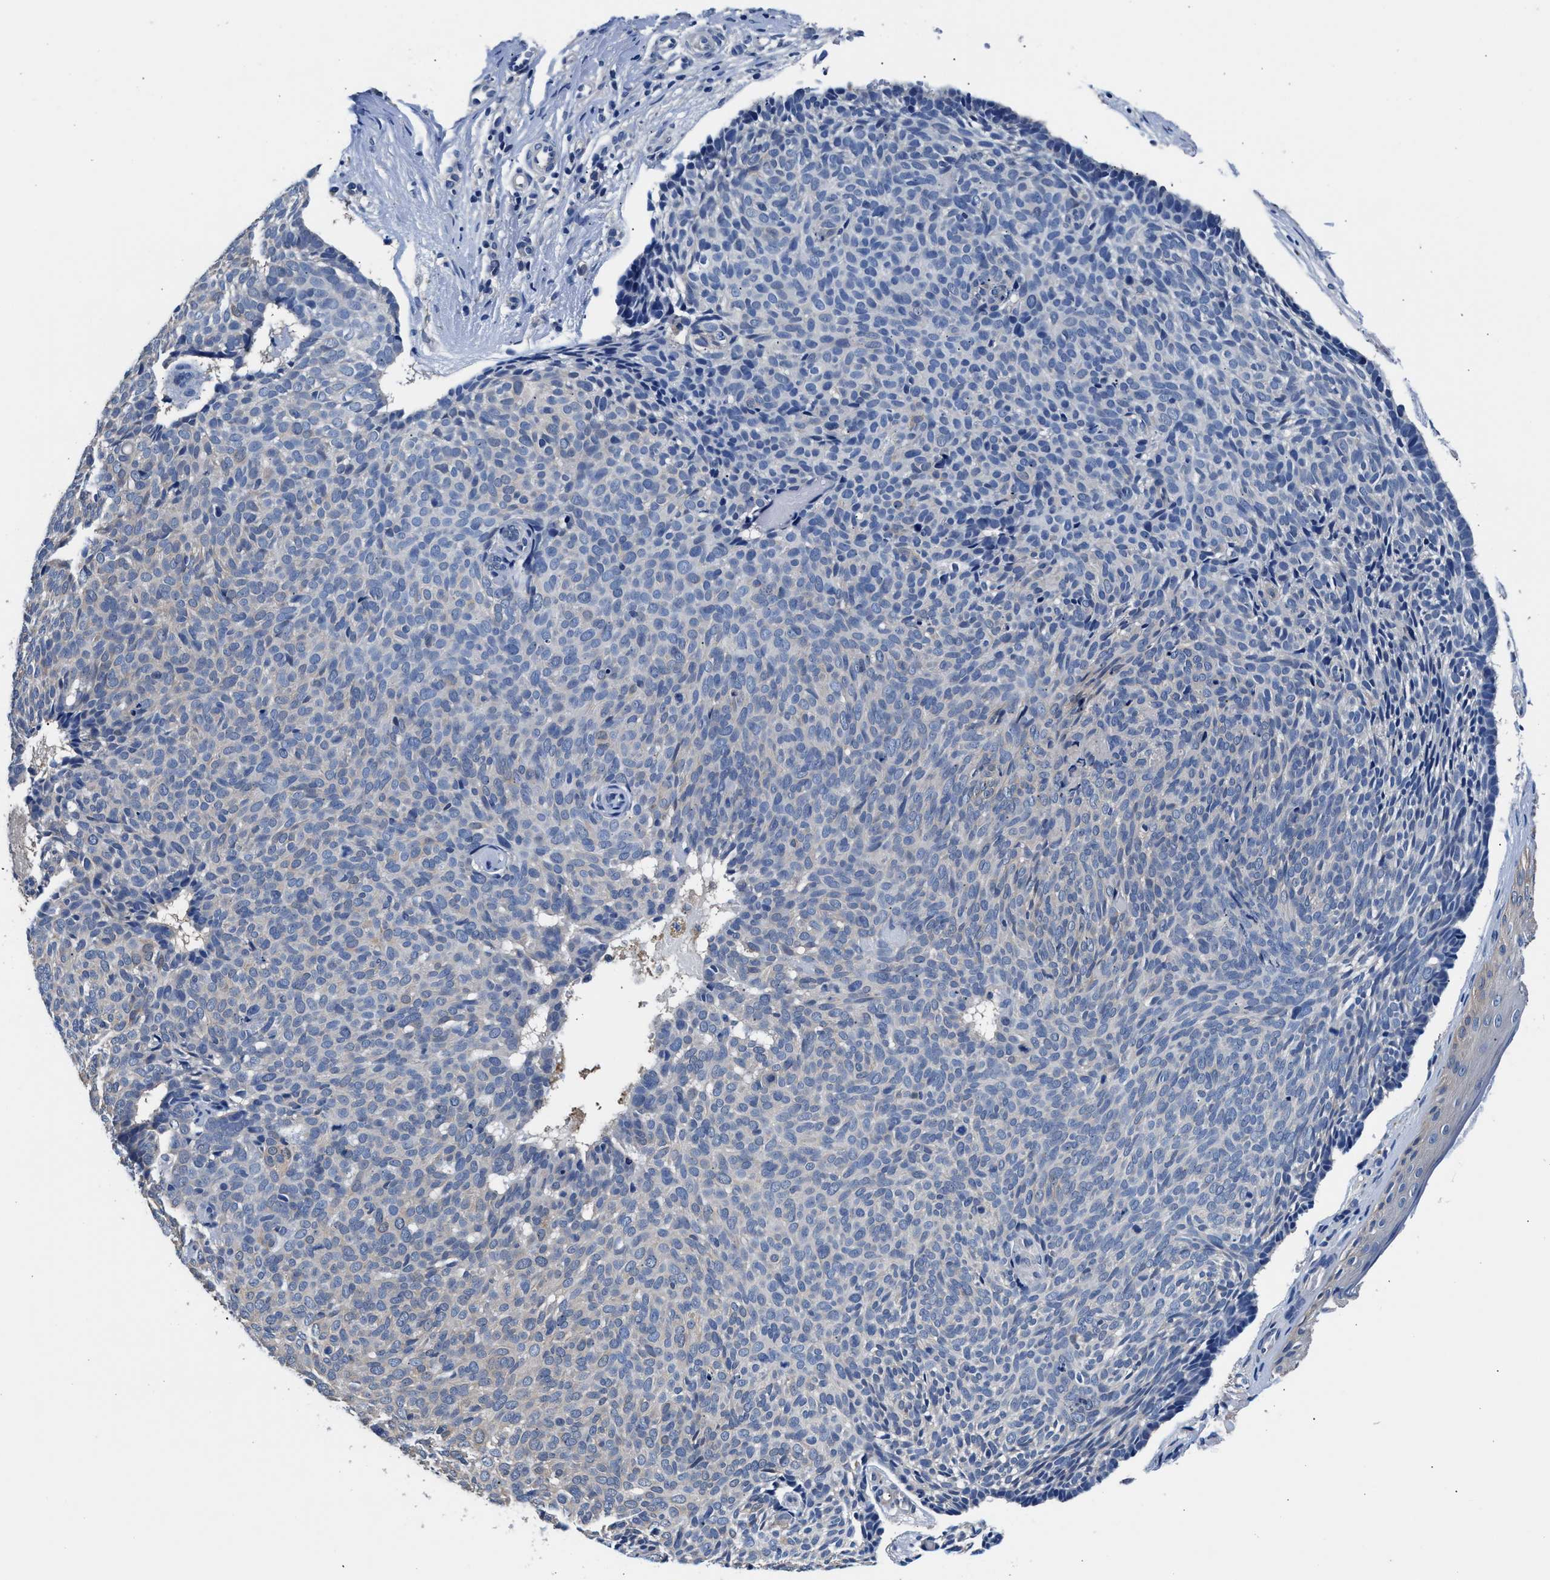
{"staining": {"intensity": "negative", "quantity": "none", "location": "none"}, "tissue": "skin cancer", "cell_type": "Tumor cells", "image_type": "cancer", "snomed": [{"axis": "morphology", "description": "Basal cell carcinoma"}, {"axis": "topography", "description": "Skin"}], "caption": "Immunohistochemical staining of skin basal cell carcinoma reveals no significant staining in tumor cells.", "gene": "GSTM1", "patient": {"sex": "male", "age": 61}}